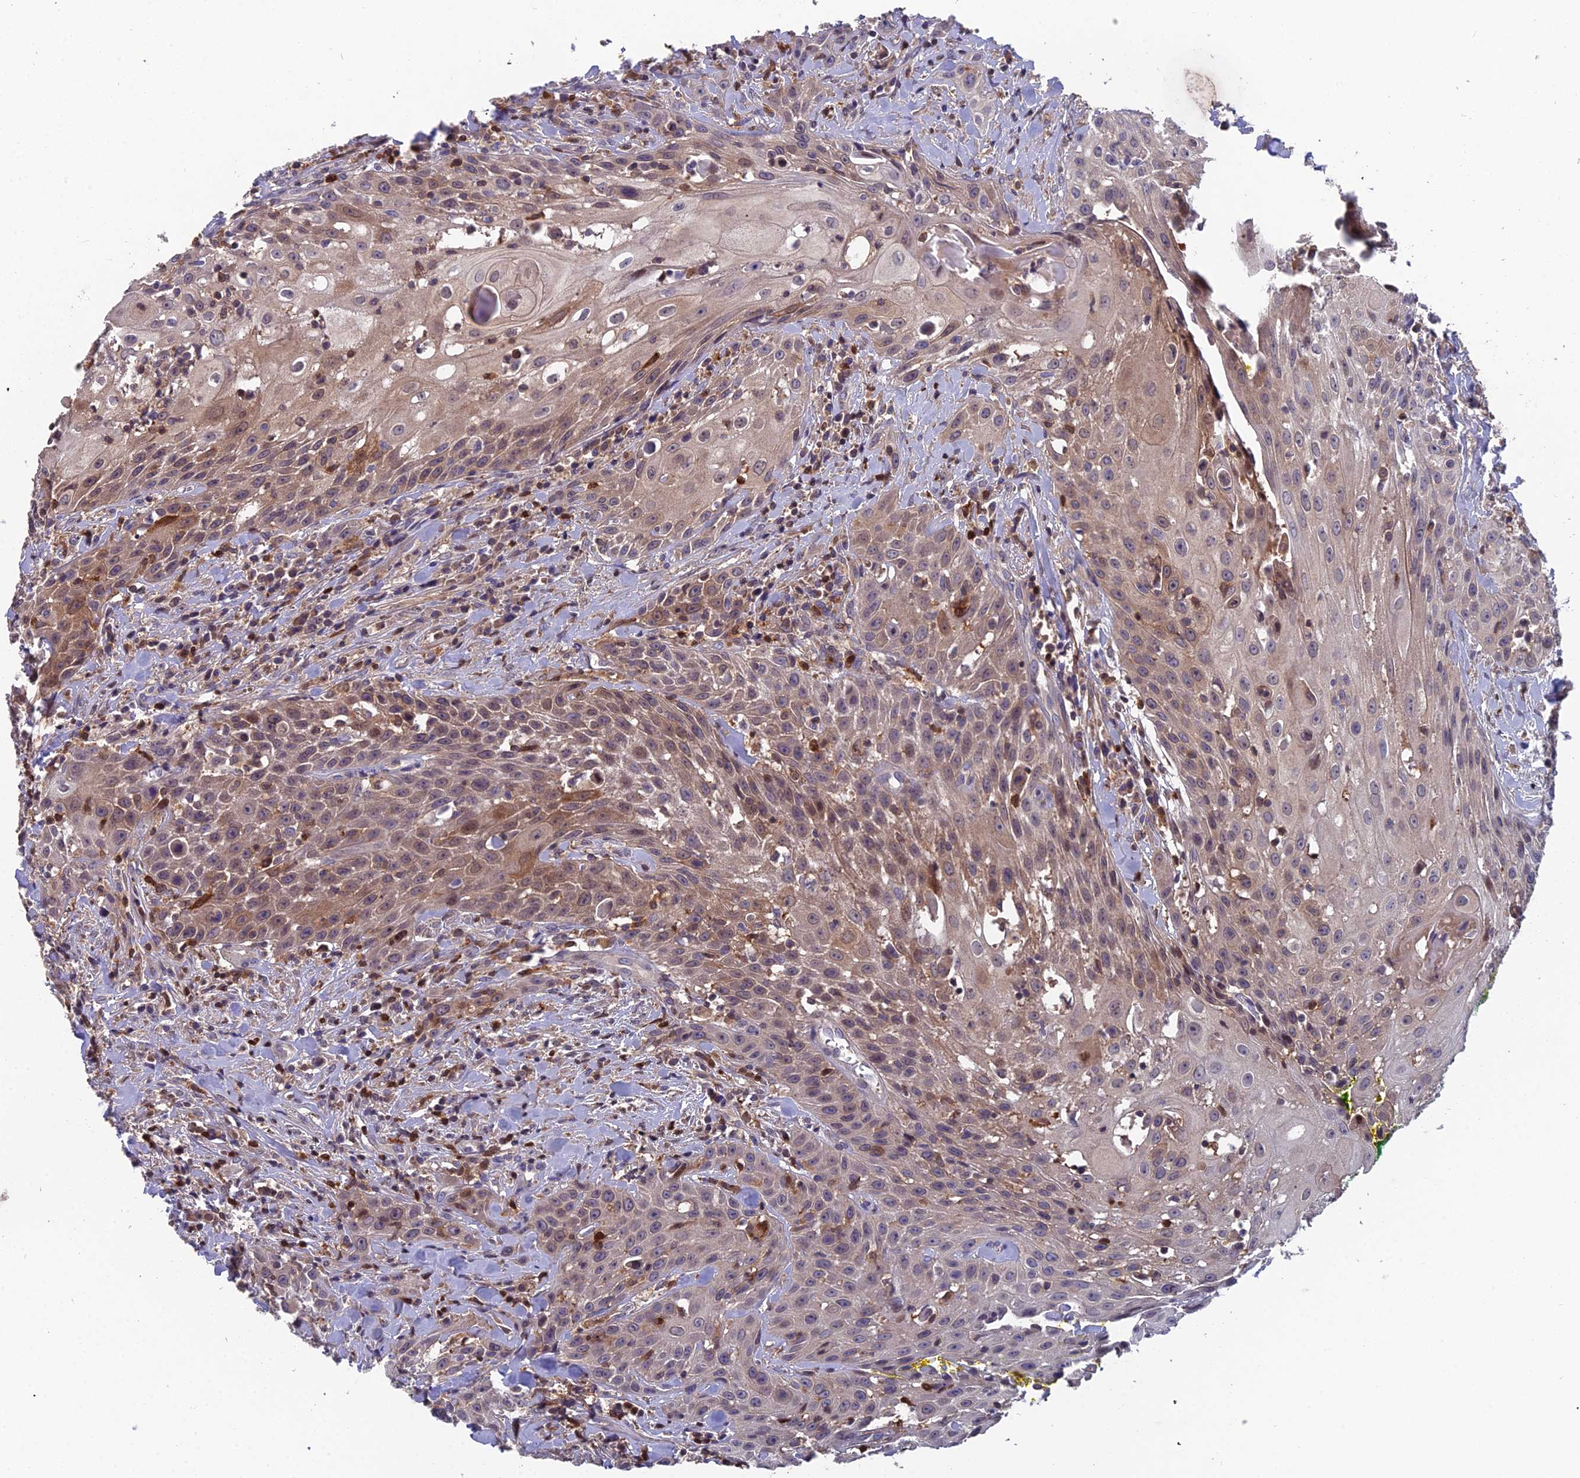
{"staining": {"intensity": "moderate", "quantity": "<25%", "location": "cytoplasmic/membranous"}, "tissue": "head and neck cancer", "cell_type": "Tumor cells", "image_type": "cancer", "snomed": [{"axis": "morphology", "description": "Squamous cell carcinoma, NOS"}, {"axis": "topography", "description": "Oral tissue"}, {"axis": "topography", "description": "Head-Neck"}], "caption": "DAB (3,3'-diaminobenzidine) immunohistochemical staining of human head and neck cancer displays moderate cytoplasmic/membranous protein staining in about <25% of tumor cells.", "gene": "GALK2", "patient": {"sex": "female", "age": 82}}